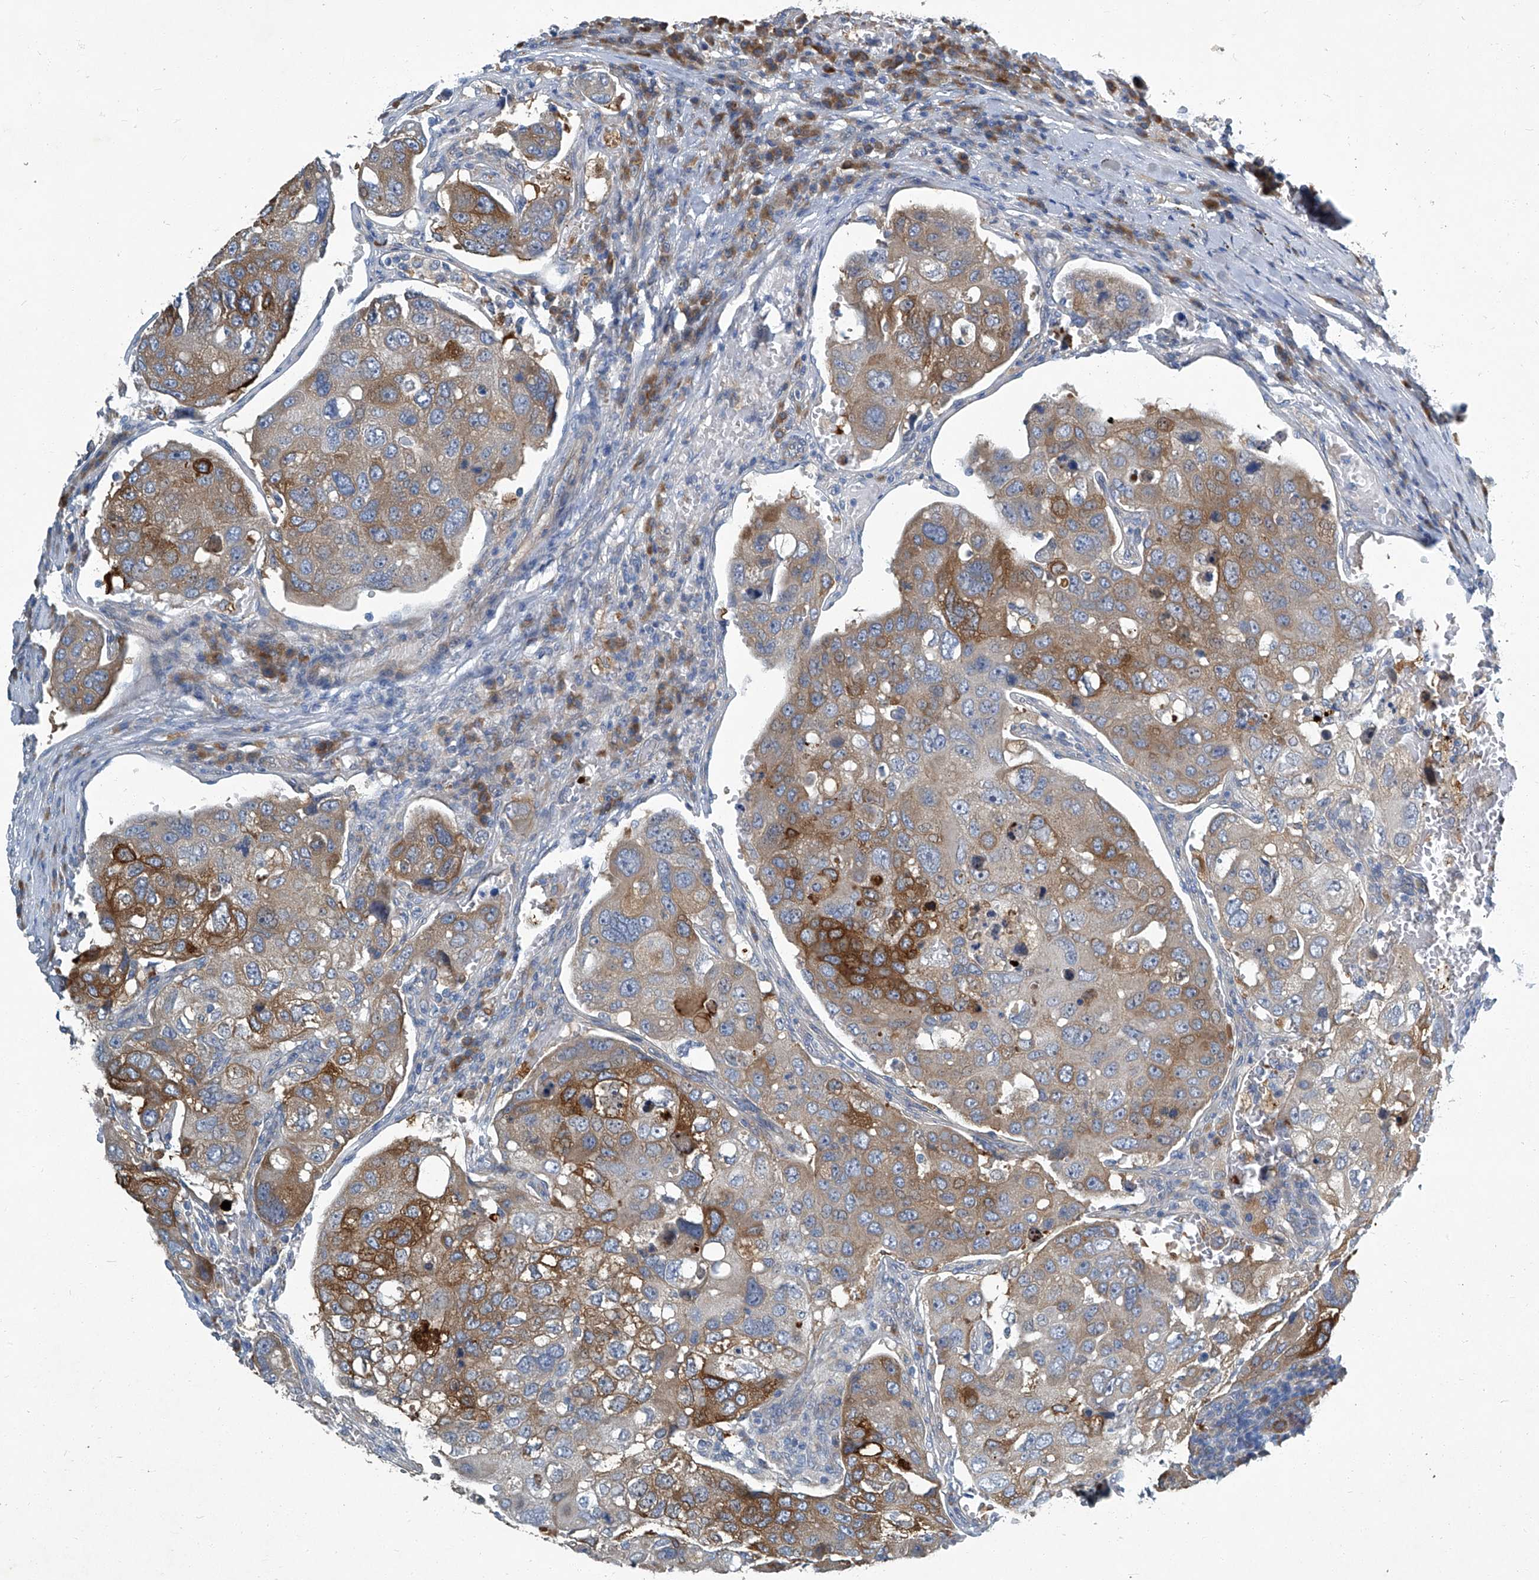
{"staining": {"intensity": "moderate", "quantity": ">75%", "location": "cytoplasmic/membranous"}, "tissue": "urothelial cancer", "cell_type": "Tumor cells", "image_type": "cancer", "snomed": [{"axis": "morphology", "description": "Urothelial carcinoma, High grade"}, {"axis": "topography", "description": "Lymph node"}, {"axis": "topography", "description": "Urinary bladder"}], "caption": "A photomicrograph of human urothelial cancer stained for a protein demonstrates moderate cytoplasmic/membranous brown staining in tumor cells.", "gene": "SLC26A11", "patient": {"sex": "male", "age": 51}}